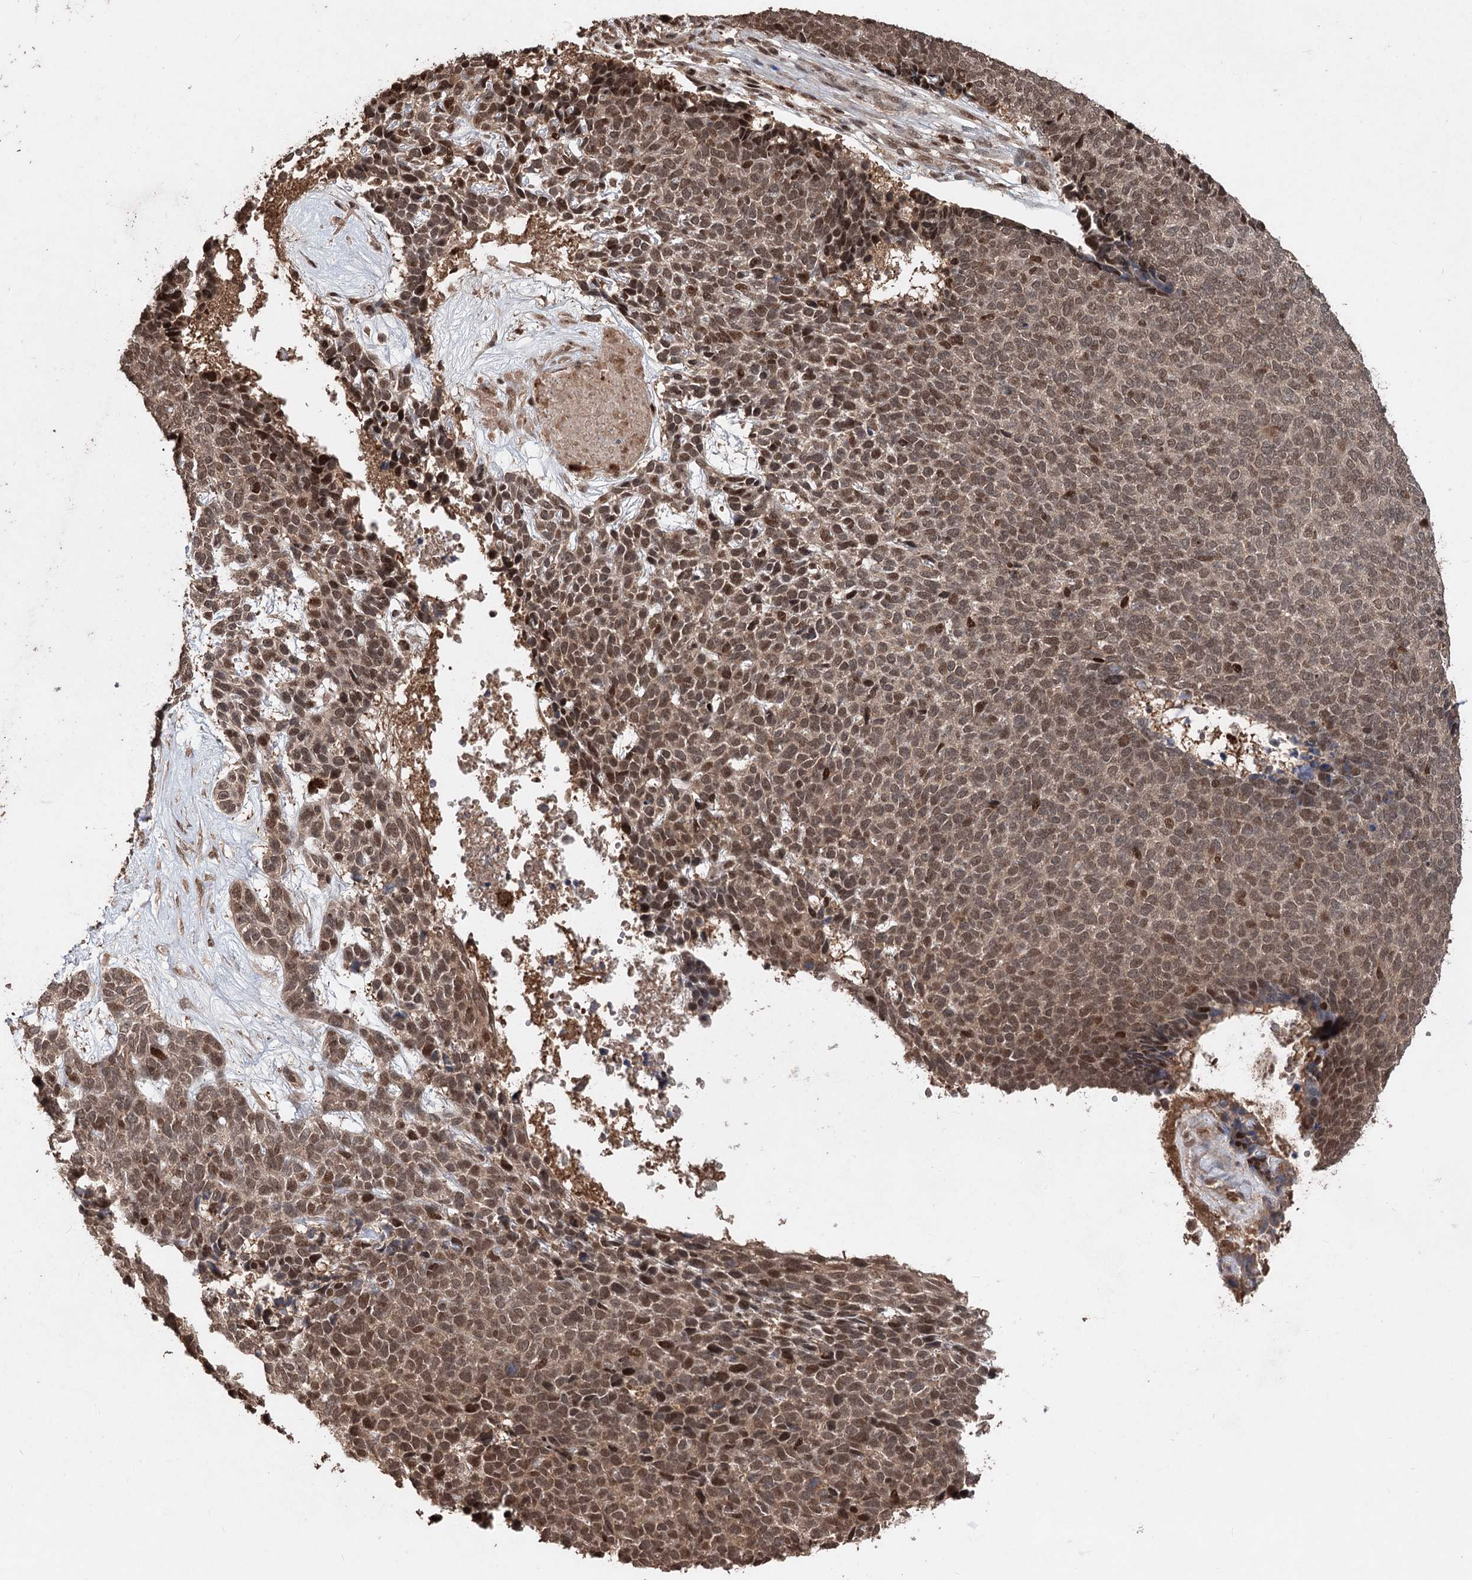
{"staining": {"intensity": "moderate", "quantity": ">75%", "location": "cytoplasmic/membranous,nuclear"}, "tissue": "skin cancer", "cell_type": "Tumor cells", "image_type": "cancer", "snomed": [{"axis": "morphology", "description": "Basal cell carcinoma"}, {"axis": "topography", "description": "Skin"}], "caption": "Moderate cytoplasmic/membranous and nuclear expression for a protein is identified in about >75% of tumor cells of basal cell carcinoma (skin) using immunohistochemistry (IHC).", "gene": "FBXO7", "patient": {"sex": "female", "age": 84}}